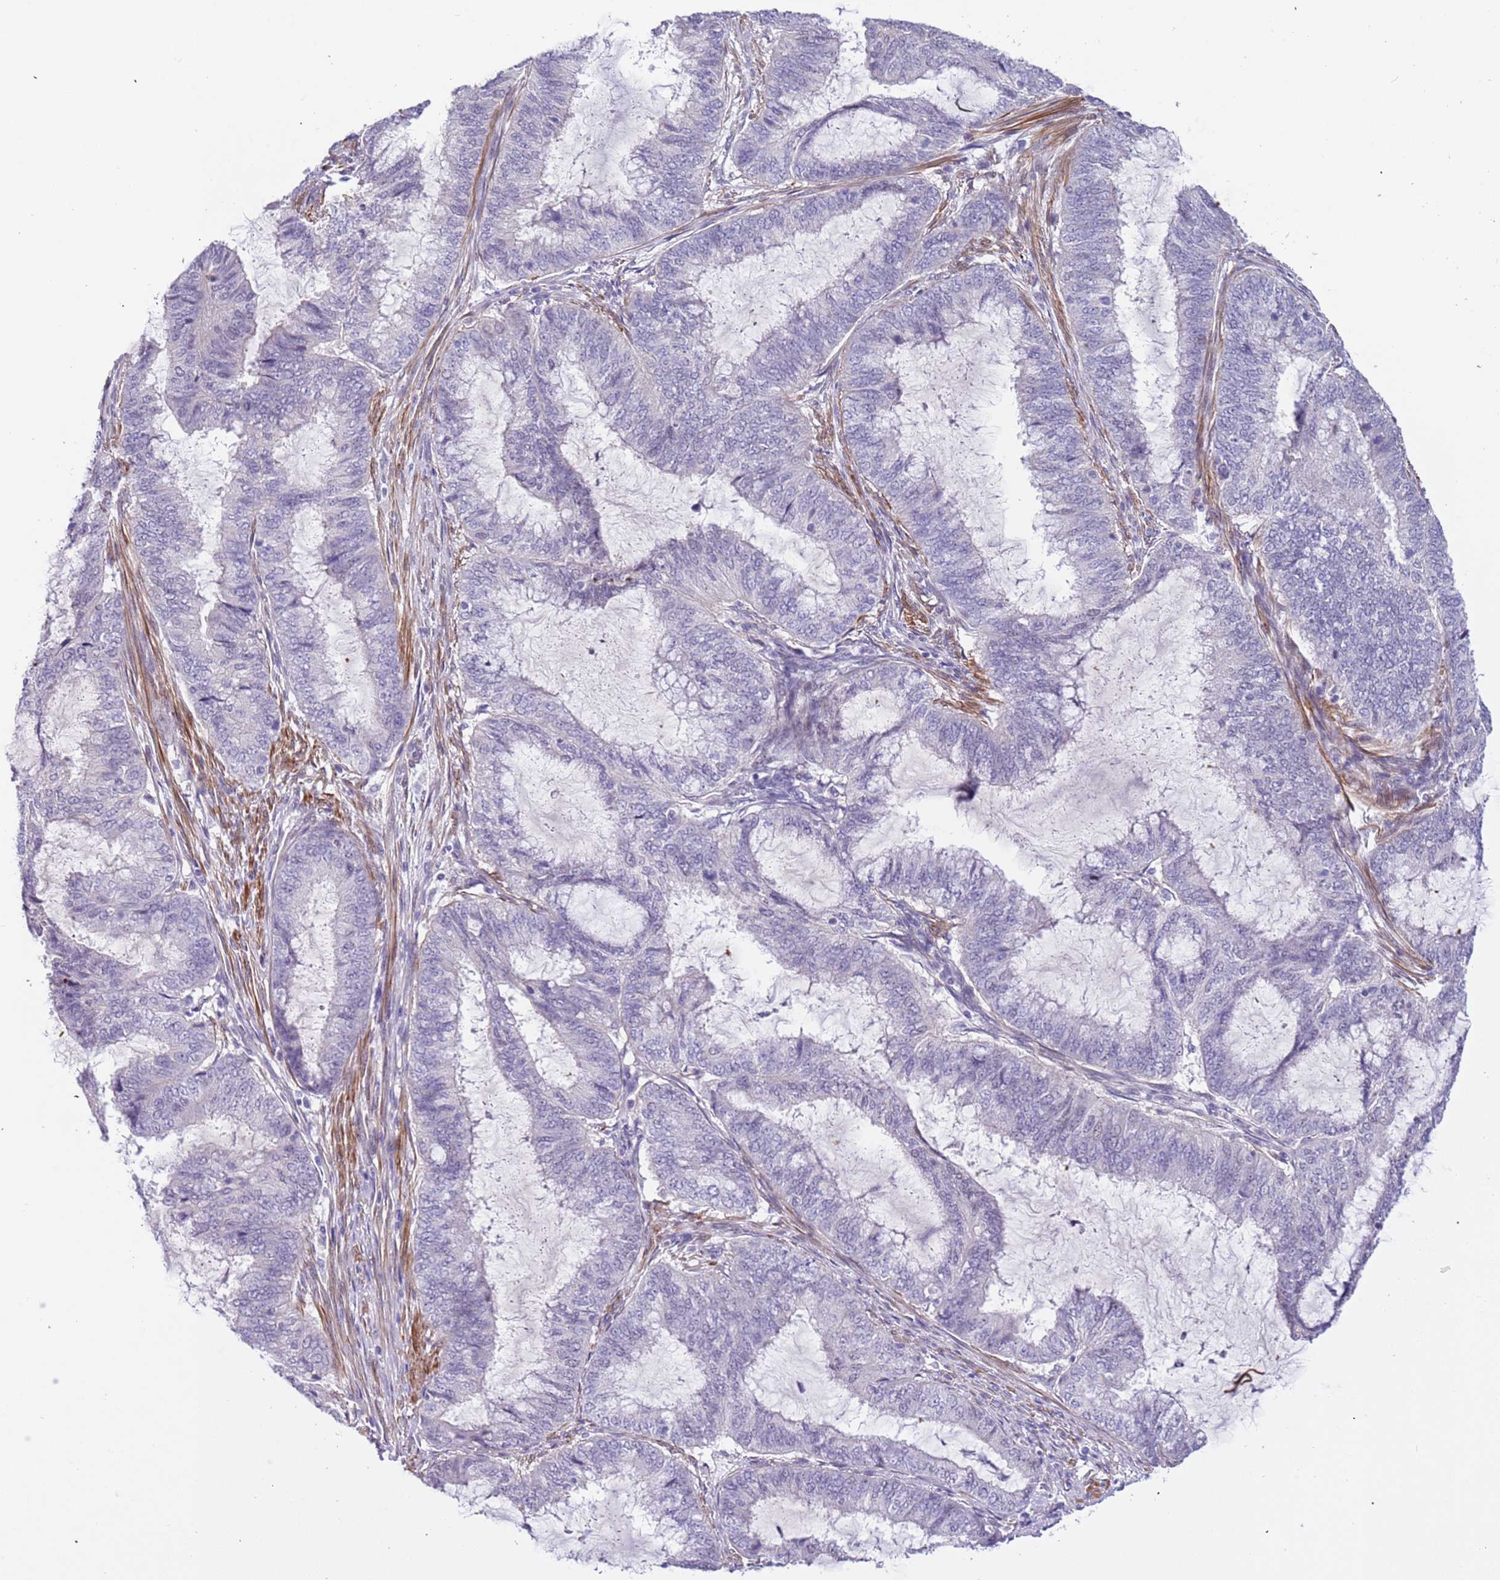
{"staining": {"intensity": "negative", "quantity": "none", "location": "none"}, "tissue": "endometrial cancer", "cell_type": "Tumor cells", "image_type": "cancer", "snomed": [{"axis": "morphology", "description": "Adenocarcinoma, NOS"}, {"axis": "topography", "description": "Endometrium"}], "caption": "Endometrial cancer (adenocarcinoma) was stained to show a protein in brown. There is no significant expression in tumor cells.", "gene": "PLEKHH1", "patient": {"sex": "female", "age": 51}}